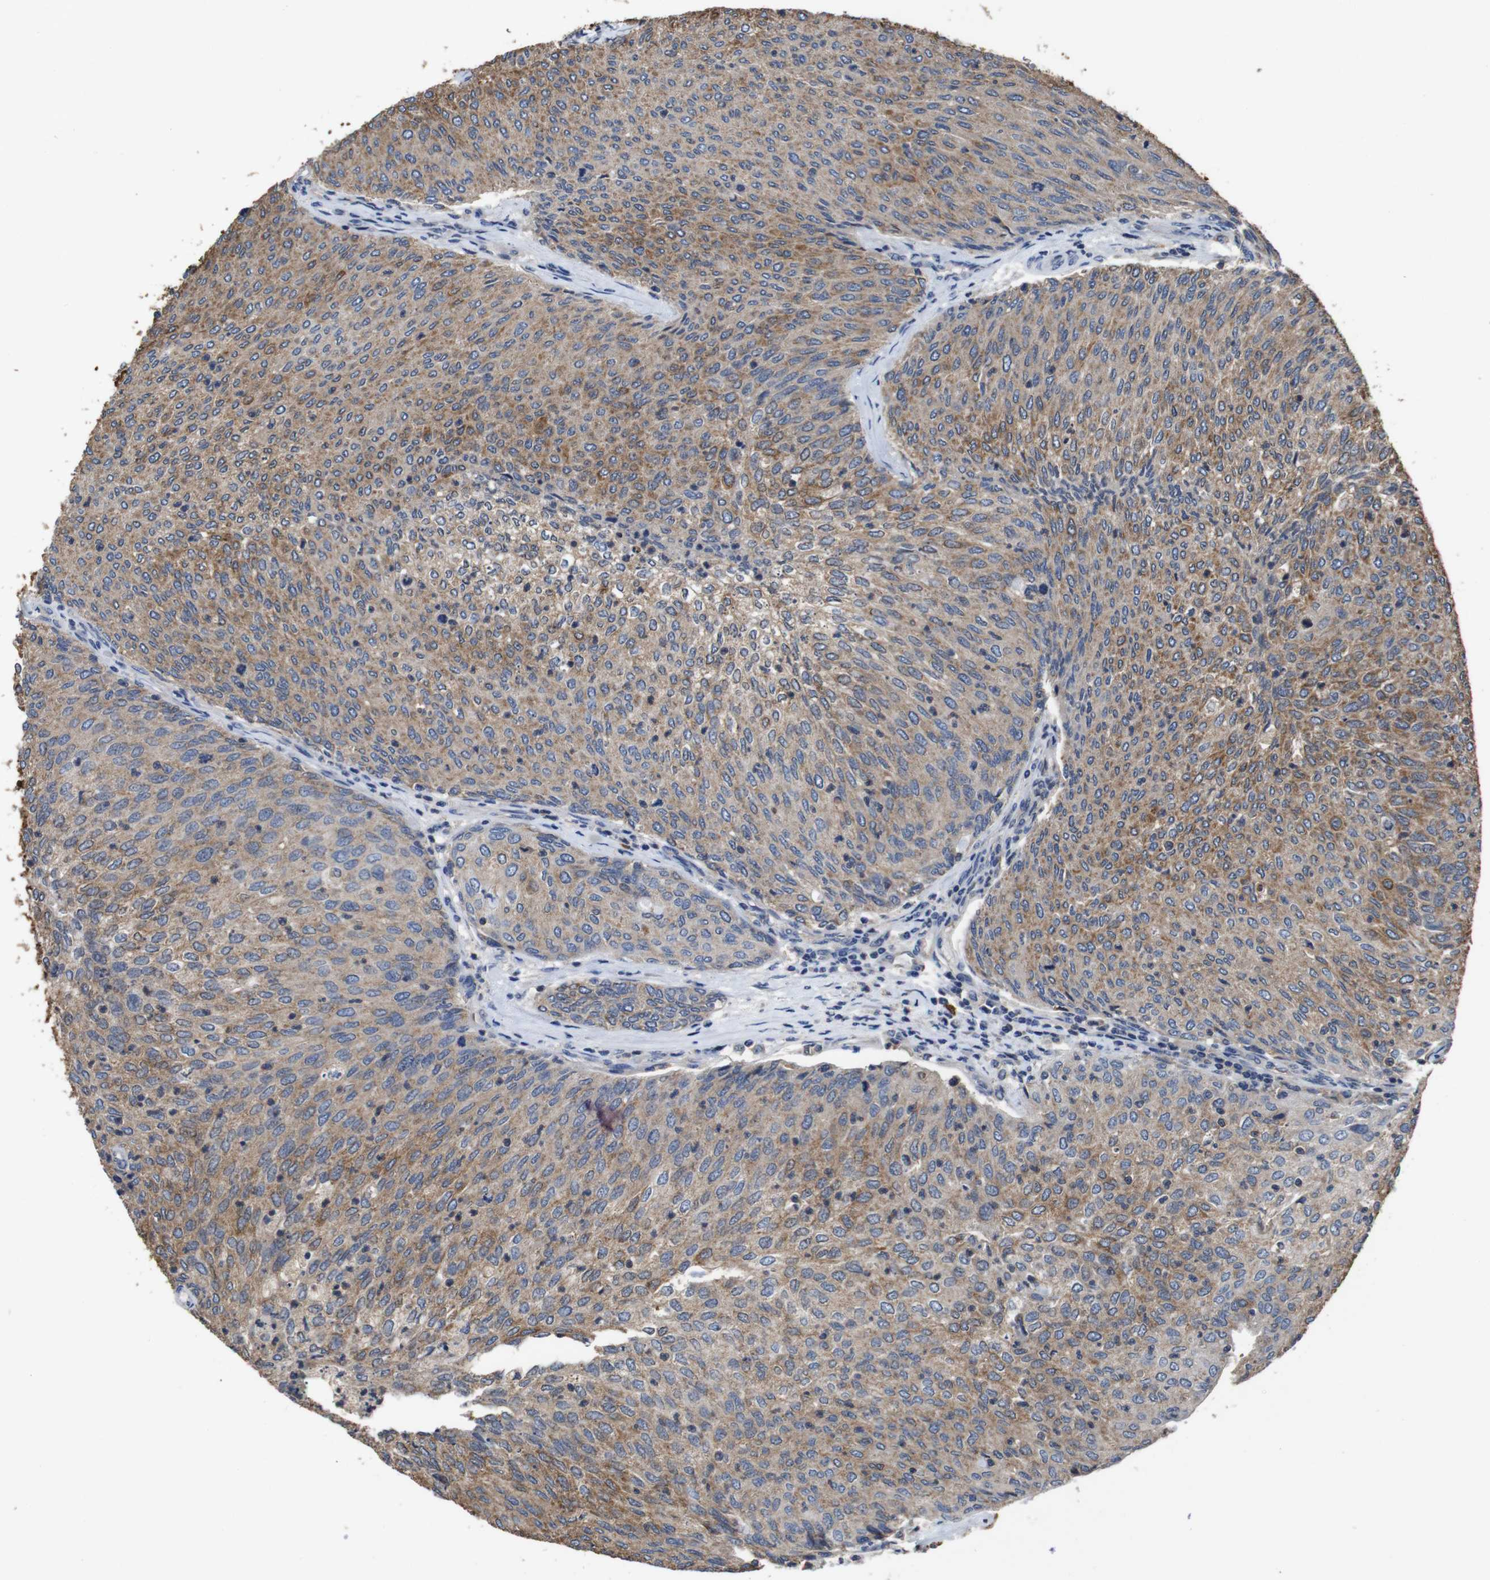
{"staining": {"intensity": "moderate", "quantity": ">75%", "location": "cytoplasmic/membranous"}, "tissue": "urothelial cancer", "cell_type": "Tumor cells", "image_type": "cancer", "snomed": [{"axis": "morphology", "description": "Urothelial carcinoma, Low grade"}, {"axis": "topography", "description": "Urinary bladder"}], "caption": "Immunohistochemistry (DAB) staining of human urothelial cancer exhibits moderate cytoplasmic/membranous protein positivity in approximately >75% of tumor cells.", "gene": "GLIPR1", "patient": {"sex": "female", "age": 79}}